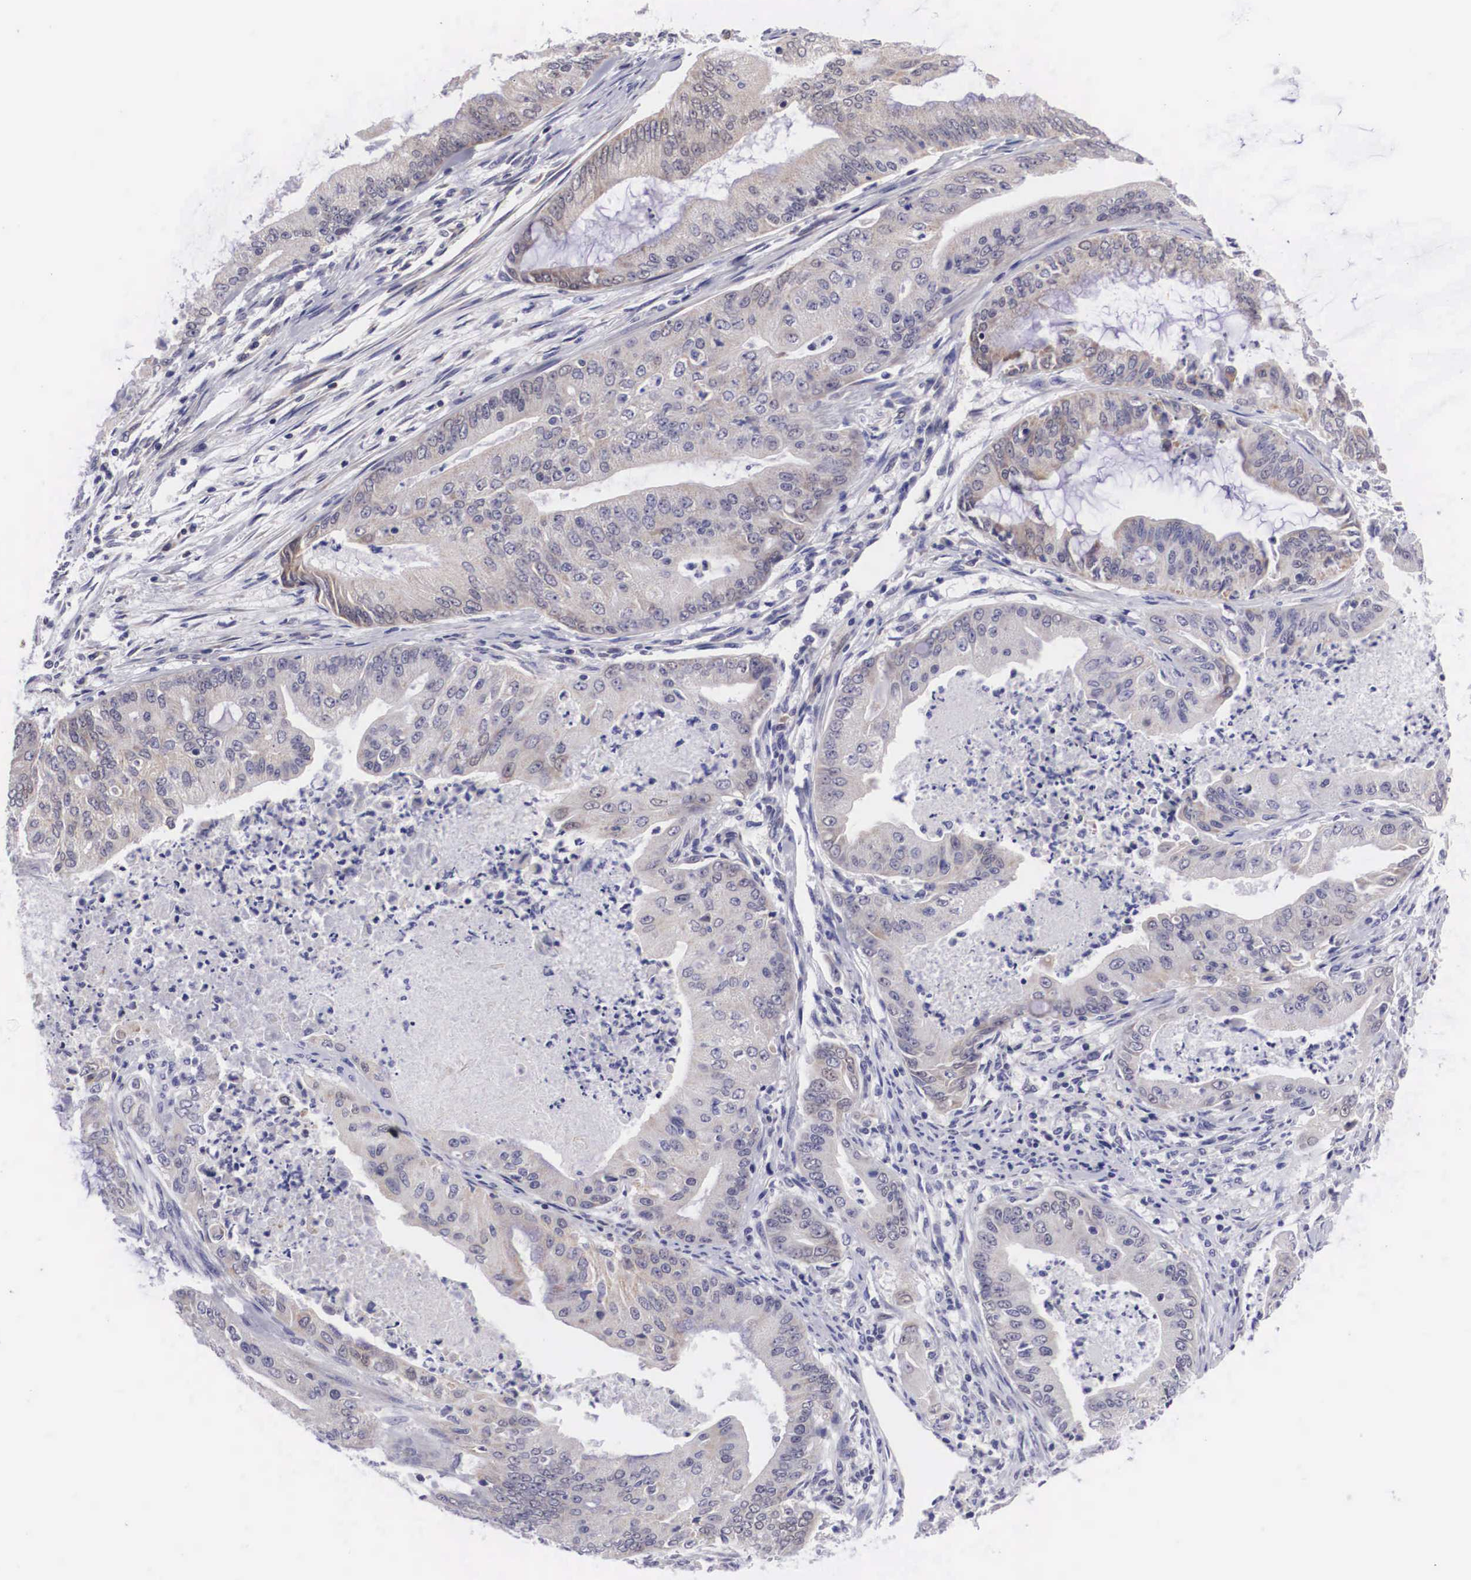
{"staining": {"intensity": "weak", "quantity": "25%-75%", "location": "cytoplasmic/membranous"}, "tissue": "endometrial cancer", "cell_type": "Tumor cells", "image_type": "cancer", "snomed": [{"axis": "morphology", "description": "Adenocarcinoma, NOS"}, {"axis": "topography", "description": "Endometrium"}], "caption": "Brown immunohistochemical staining in endometrial cancer (adenocarcinoma) shows weak cytoplasmic/membranous positivity in about 25%-75% of tumor cells. (DAB (3,3'-diaminobenzidine) IHC, brown staining for protein, blue staining for nuclei).", "gene": "SOX11", "patient": {"sex": "female", "age": 63}}